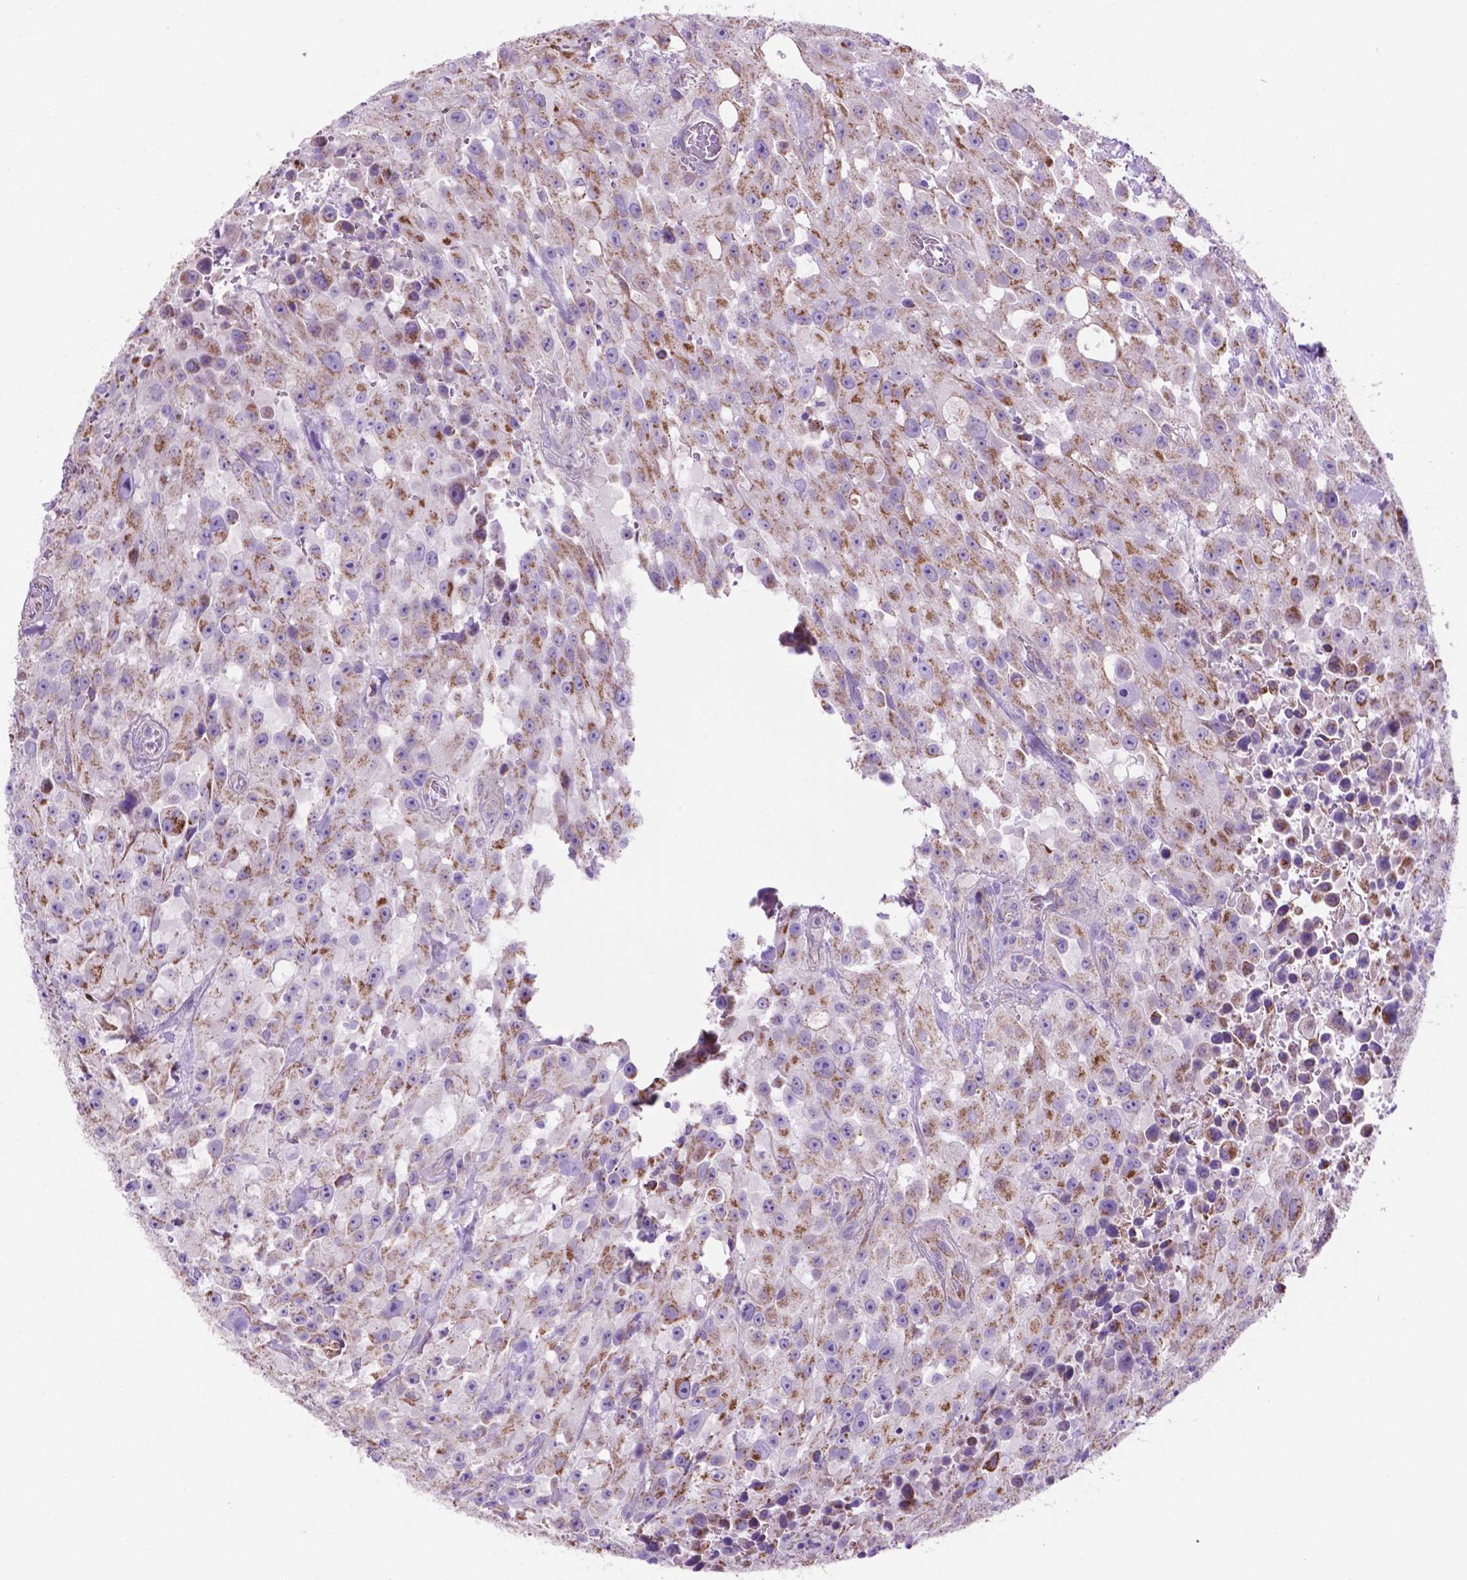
{"staining": {"intensity": "moderate", "quantity": ">75%", "location": "cytoplasmic/membranous"}, "tissue": "urothelial cancer", "cell_type": "Tumor cells", "image_type": "cancer", "snomed": [{"axis": "morphology", "description": "Urothelial carcinoma, High grade"}, {"axis": "topography", "description": "Urinary bladder"}], "caption": "This histopathology image demonstrates urothelial cancer stained with immunohistochemistry (IHC) to label a protein in brown. The cytoplasmic/membranous of tumor cells show moderate positivity for the protein. Nuclei are counter-stained blue.", "gene": "TMEM121B", "patient": {"sex": "male", "age": 79}}